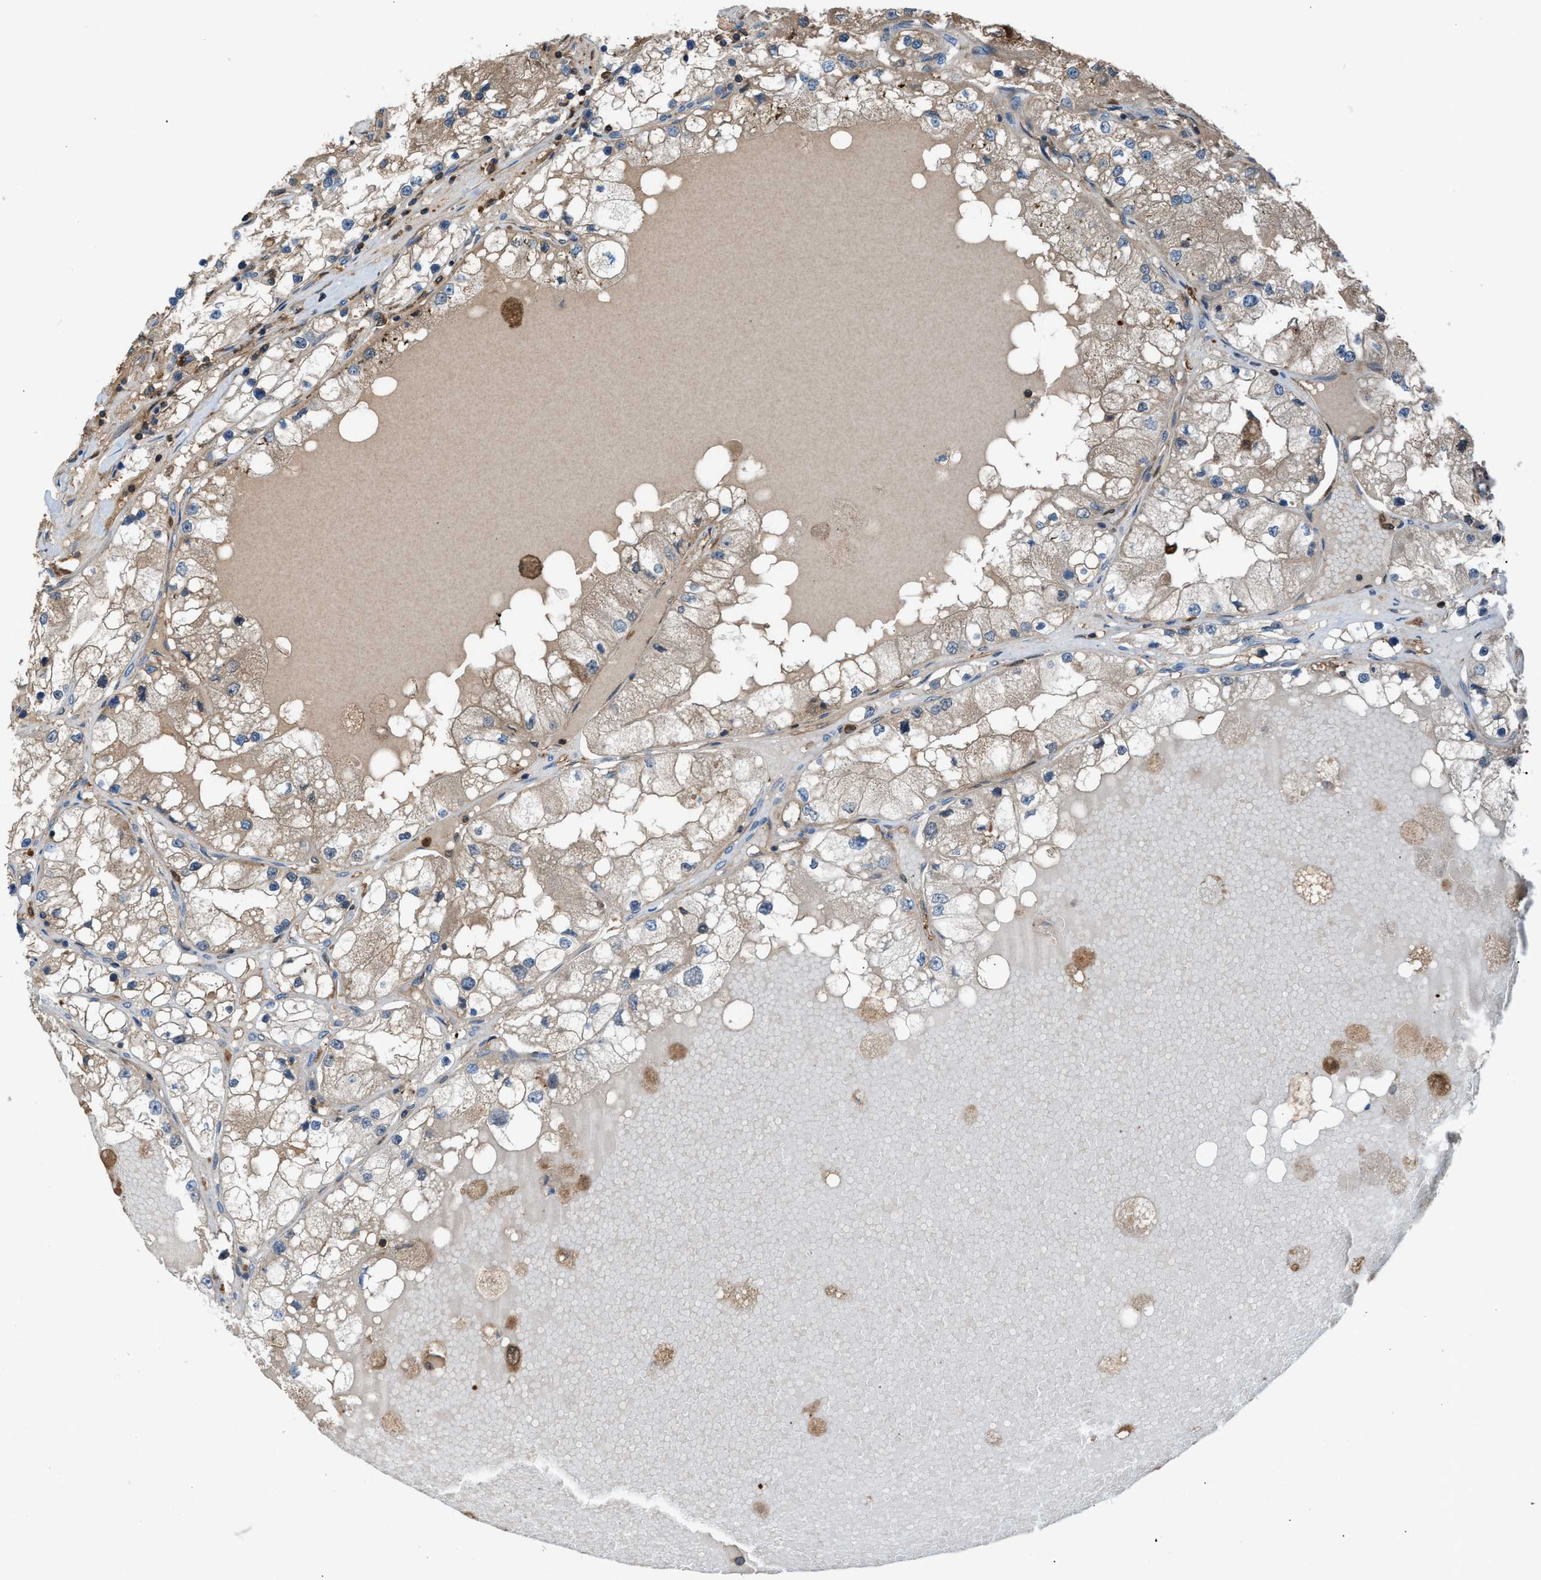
{"staining": {"intensity": "weak", "quantity": "<25%", "location": "cytoplasmic/membranous"}, "tissue": "renal cancer", "cell_type": "Tumor cells", "image_type": "cancer", "snomed": [{"axis": "morphology", "description": "Adenocarcinoma, NOS"}, {"axis": "topography", "description": "Kidney"}], "caption": "Immunohistochemical staining of human adenocarcinoma (renal) demonstrates no significant expression in tumor cells. (DAB (3,3'-diaminobenzidine) immunohistochemistry (IHC) with hematoxylin counter stain).", "gene": "TPK1", "patient": {"sex": "male", "age": 68}}